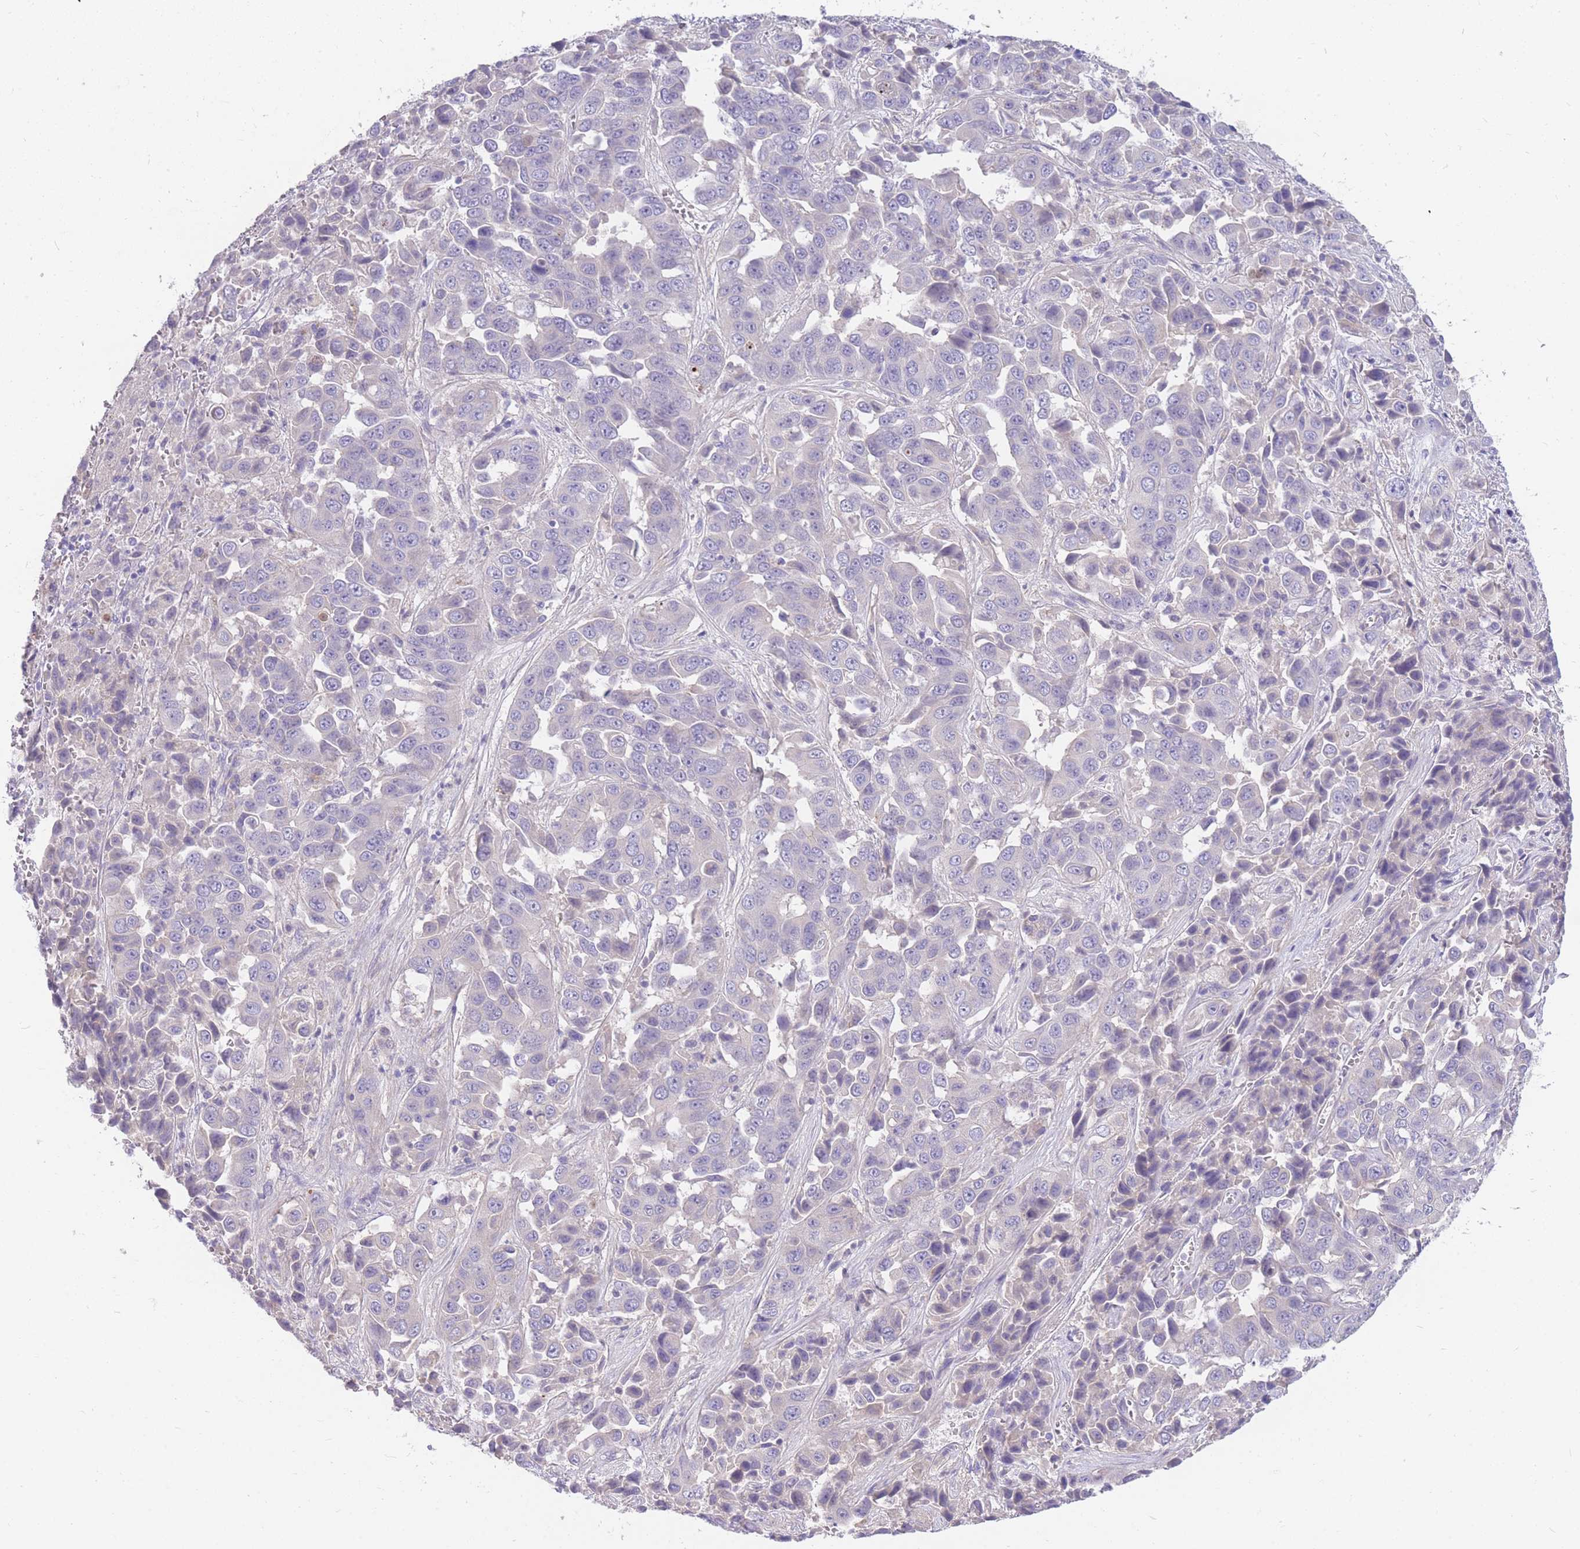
{"staining": {"intensity": "negative", "quantity": "none", "location": "none"}, "tissue": "liver cancer", "cell_type": "Tumor cells", "image_type": "cancer", "snomed": [{"axis": "morphology", "description": "Cholangiocarcinoma"}, {"axis": "topography", "description": "Liver"}], "caption": "Immunohistochemistry micrograph of liver cholangiocarcinoma stained for a protein (brown), which demonstrates no expression in tumor cells.", "gene": "OR5T1", "patient": {"sex": "female", "age": 52}}